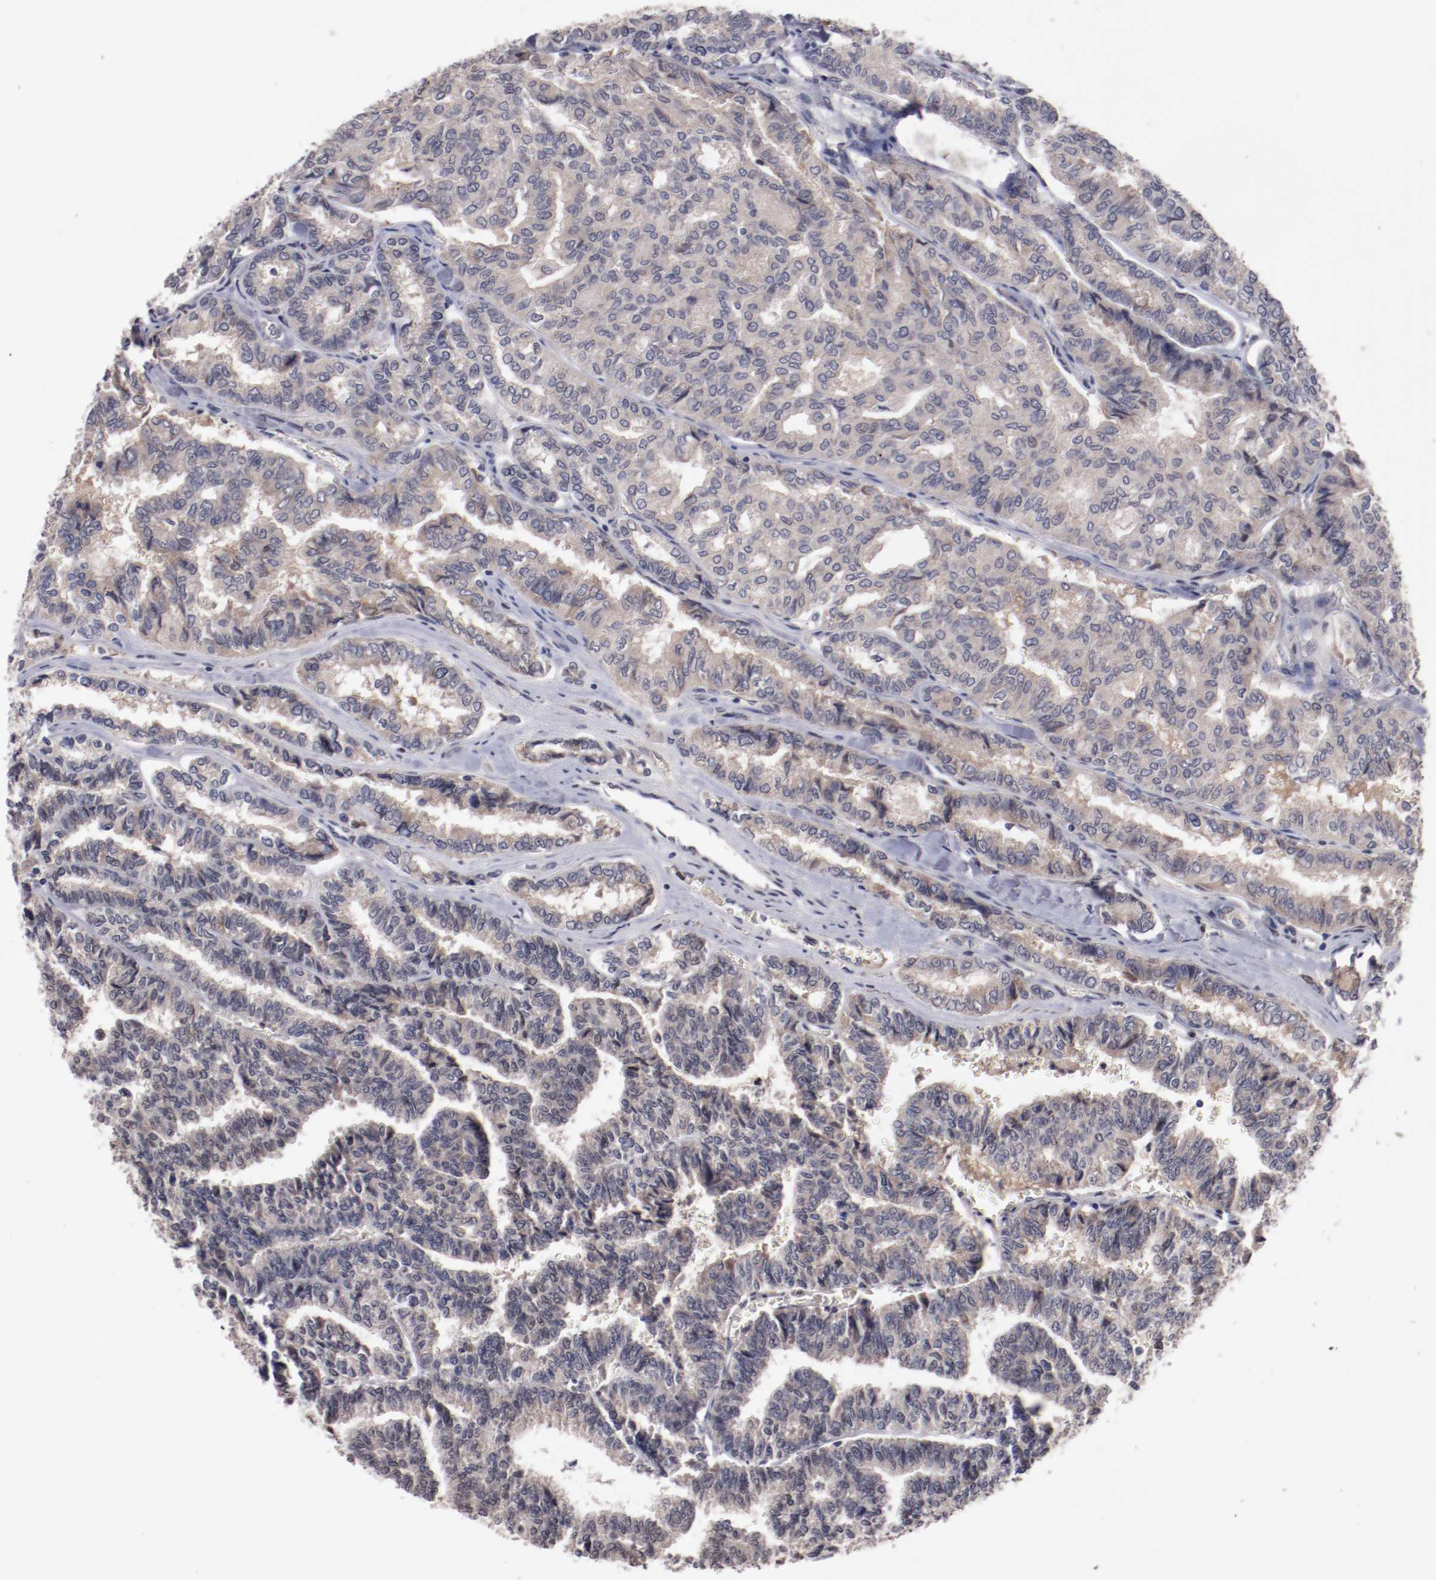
{"staining": {"intensity": "weak", "quantity": ">75%", "location": "cytoplasmic/membranous"}, "tissue": "thyroid cancer", "cell_type": "Tumor cells", "image_type": "cancer", "snomed": [{"axis": "morphology", "description": "Papillary adenocarcinoma, NOS"}, {"axis": "topography", "description": "Thyroid gland"}], "caption": "Immunohistochemistry of human papillary adenocarcinoma (thyroid) shows low levels of weak cytoplasmic/membranous expression in approximately >75% of tumor cells.", "gene": "FAM81A", "patient": {"sex": "female", "age": 35}}